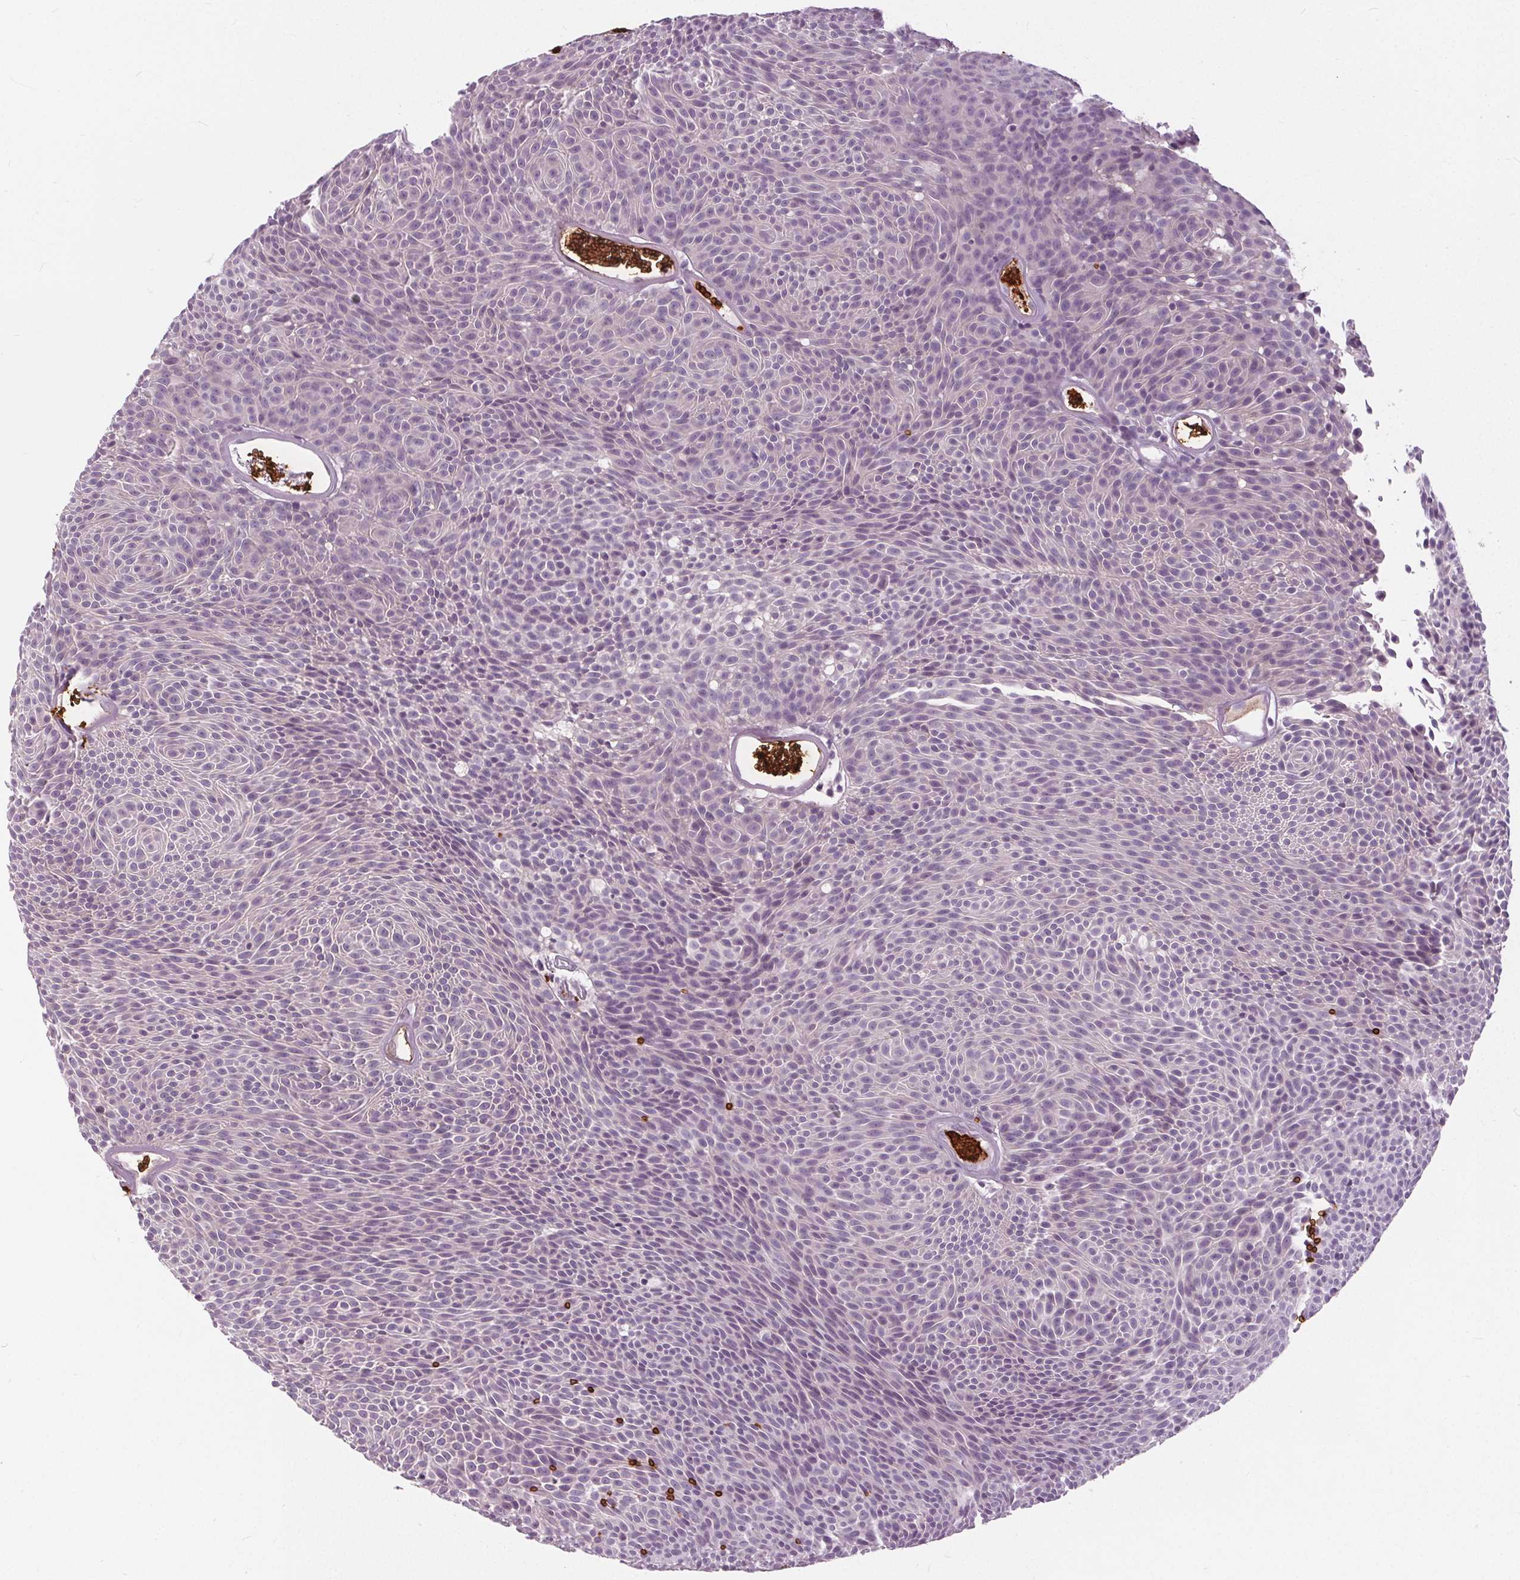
{"staining": {"intensity": "negative", "quantity": "none", "location": "none"}, "tissue": "urothelial cancer", "cell_type": "Tumor cells", "image_type": "cancer", "snomed": [{"axis": "morphology", "description": "Urothelial carcinoma, Low grade"}, {"axis": "topography", "description": "Urinary bladder"}], "caption": "Low-grade urothelial carcinoma was stained to show a protein in brown. There is no significant positivity in tumor cells. Brightfield microscopy of IHC stained with DAB (3,3'-diaminobenzidine) (brown) and hematoxylin (blue), captured at high magnification.", "gene": "SLC4A1", "patient": {"sex": "male", "age": 77}}